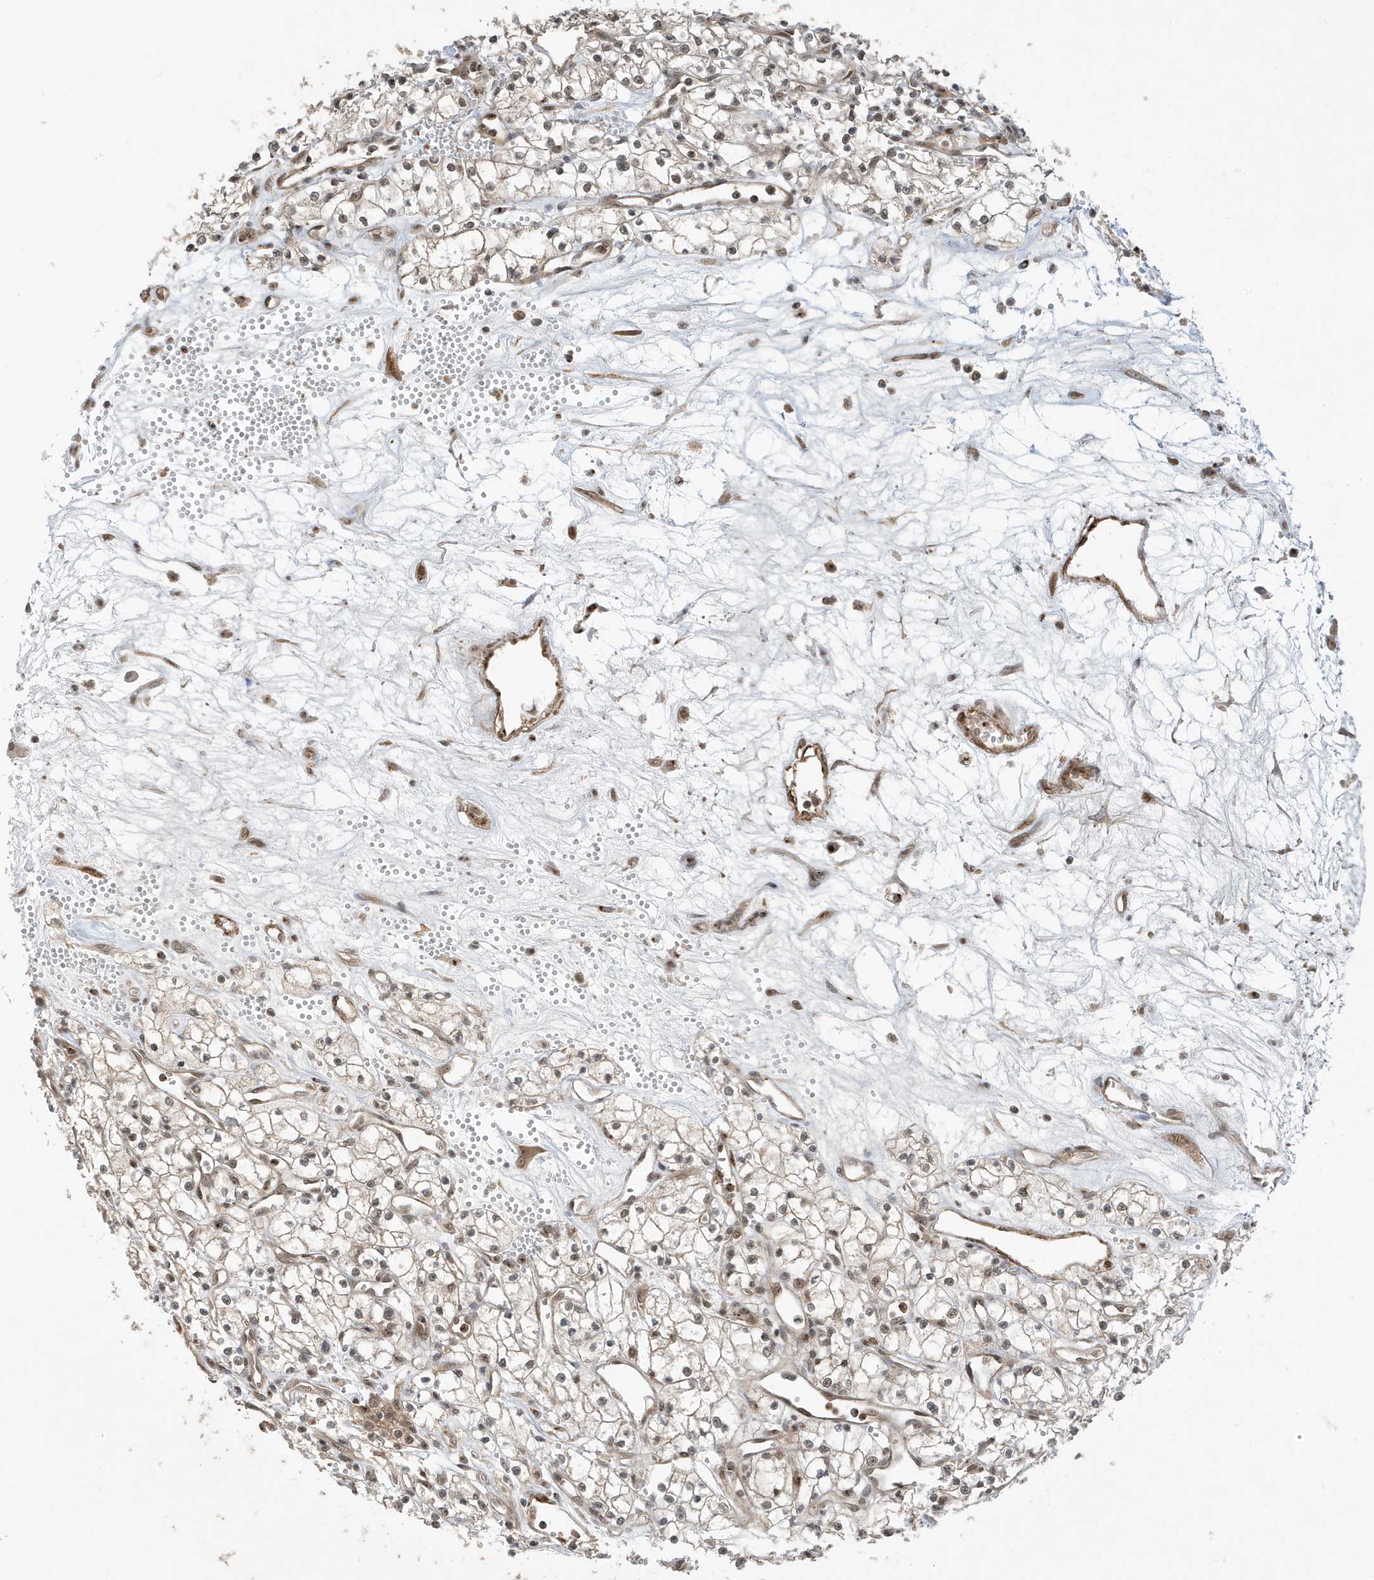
{"staining": {"intensity": "negative", "quantity": "none", "location": "none"}, "tissue": "renal cancer", "cell_type": "Tumor cells", "image_type": "cancer", "snomed": [{"axis": "morphology", "description": "Adenocarcinoma, NOS"}, {"axis": "topography", "description": "Kidney"}], "caption": "Adenocarcinoma (renal) stained for a protein using immunohistochemistry (IHC) demonstrates no expression tumor cells.", "gene": "MAST3", "patient": {"sex": "male", "age": 59}}